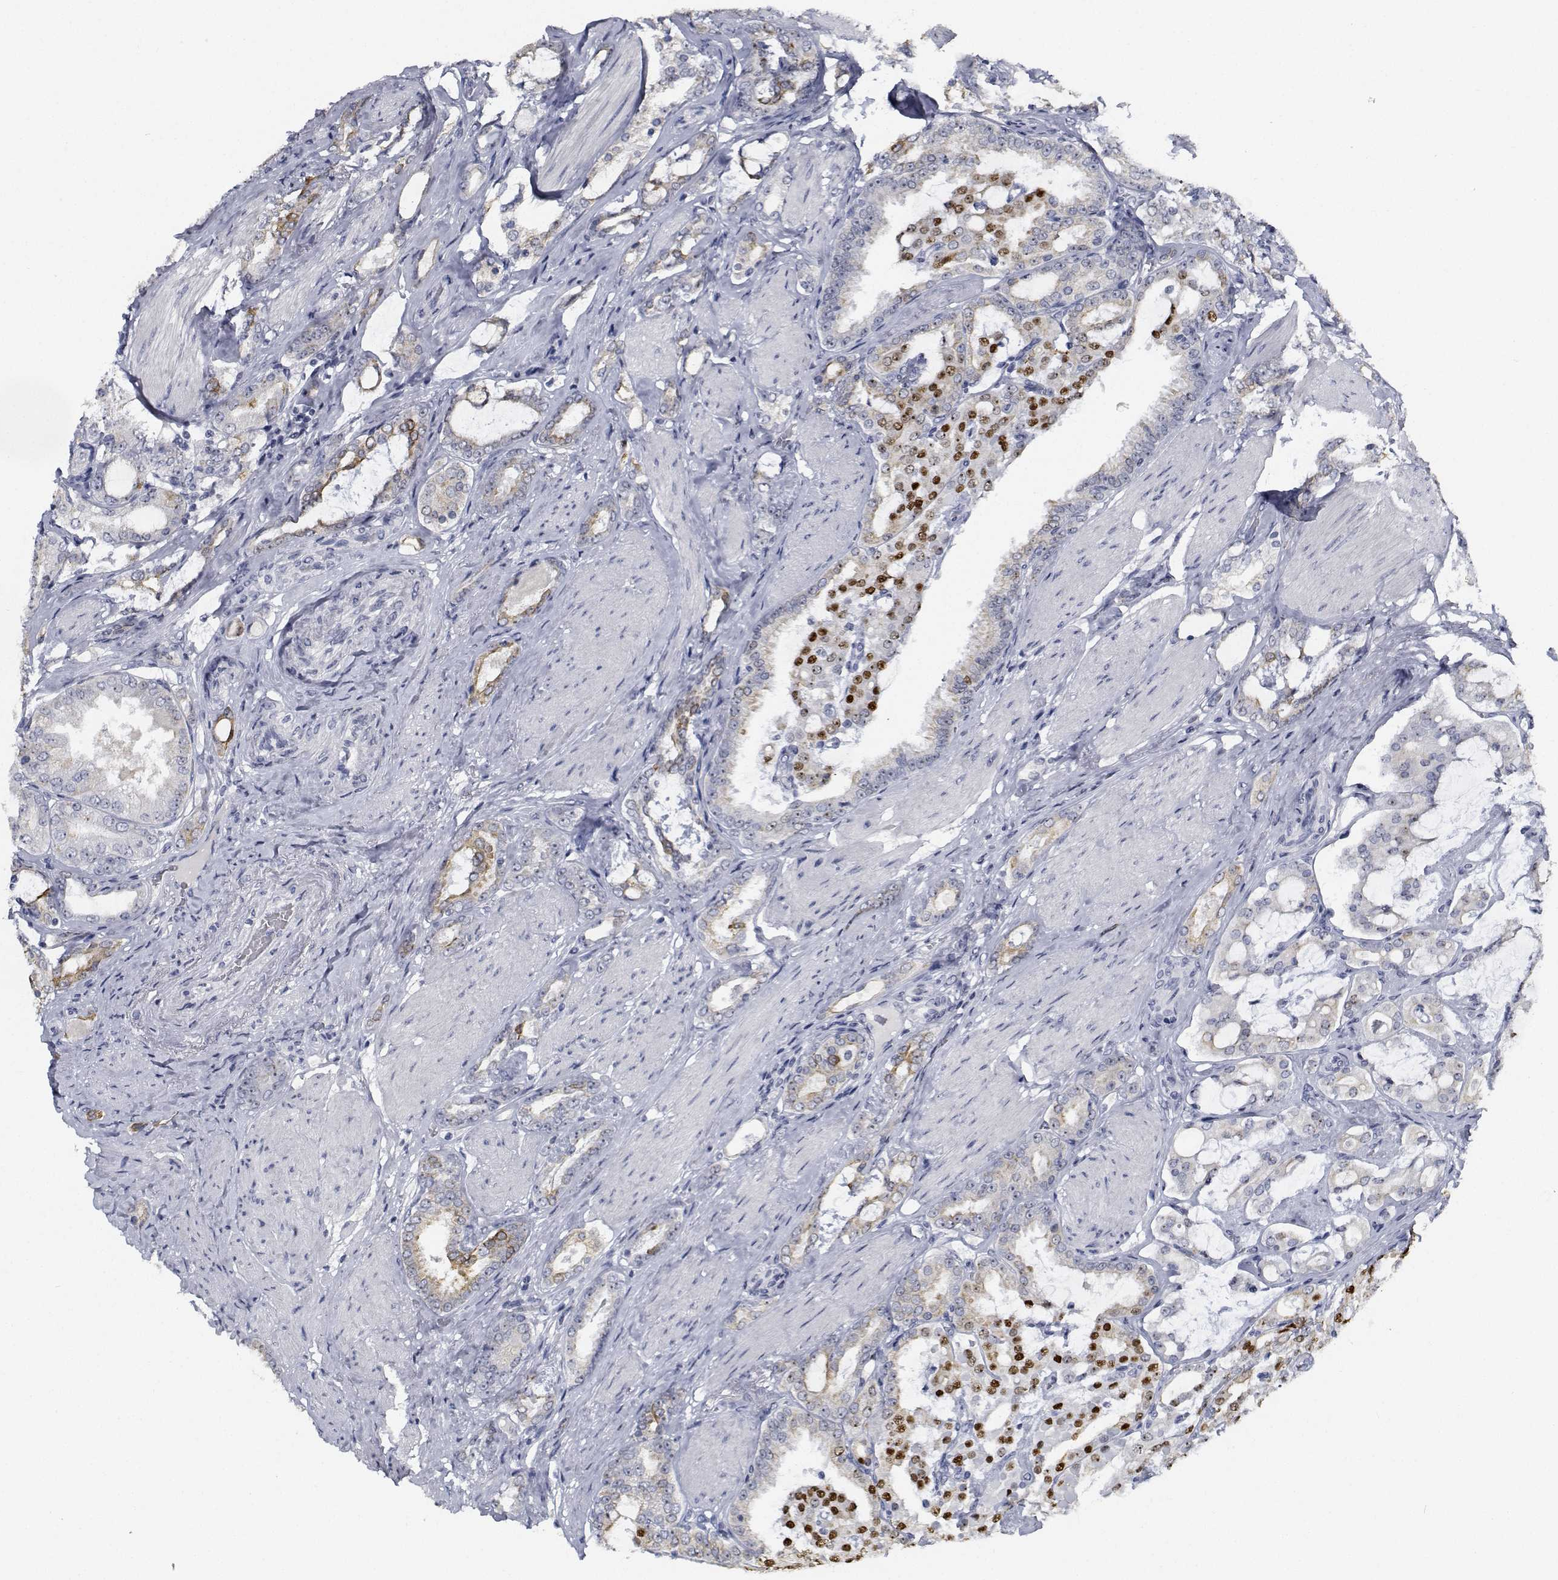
{"staining": {"intensity": "strong", "quantity": "<25%", "location": "nuclear"}, "tissue": "prostate cancer", "cell_type": "Tumor cells", "image_type": "cancer", "snomed": [{"axis": "morphology", "description": "Adenocarcinoma, High grade"}, {"axis": "topography", "description": "Prostate"}], "caption": "Tumor cells demonstrate medium levels of strong nuclear positivity in approximately <25% of cells in human prostate high-grade adenocarcinoma.", "gene": "NVL", "patient": {"sex": "male", "age": 63}}